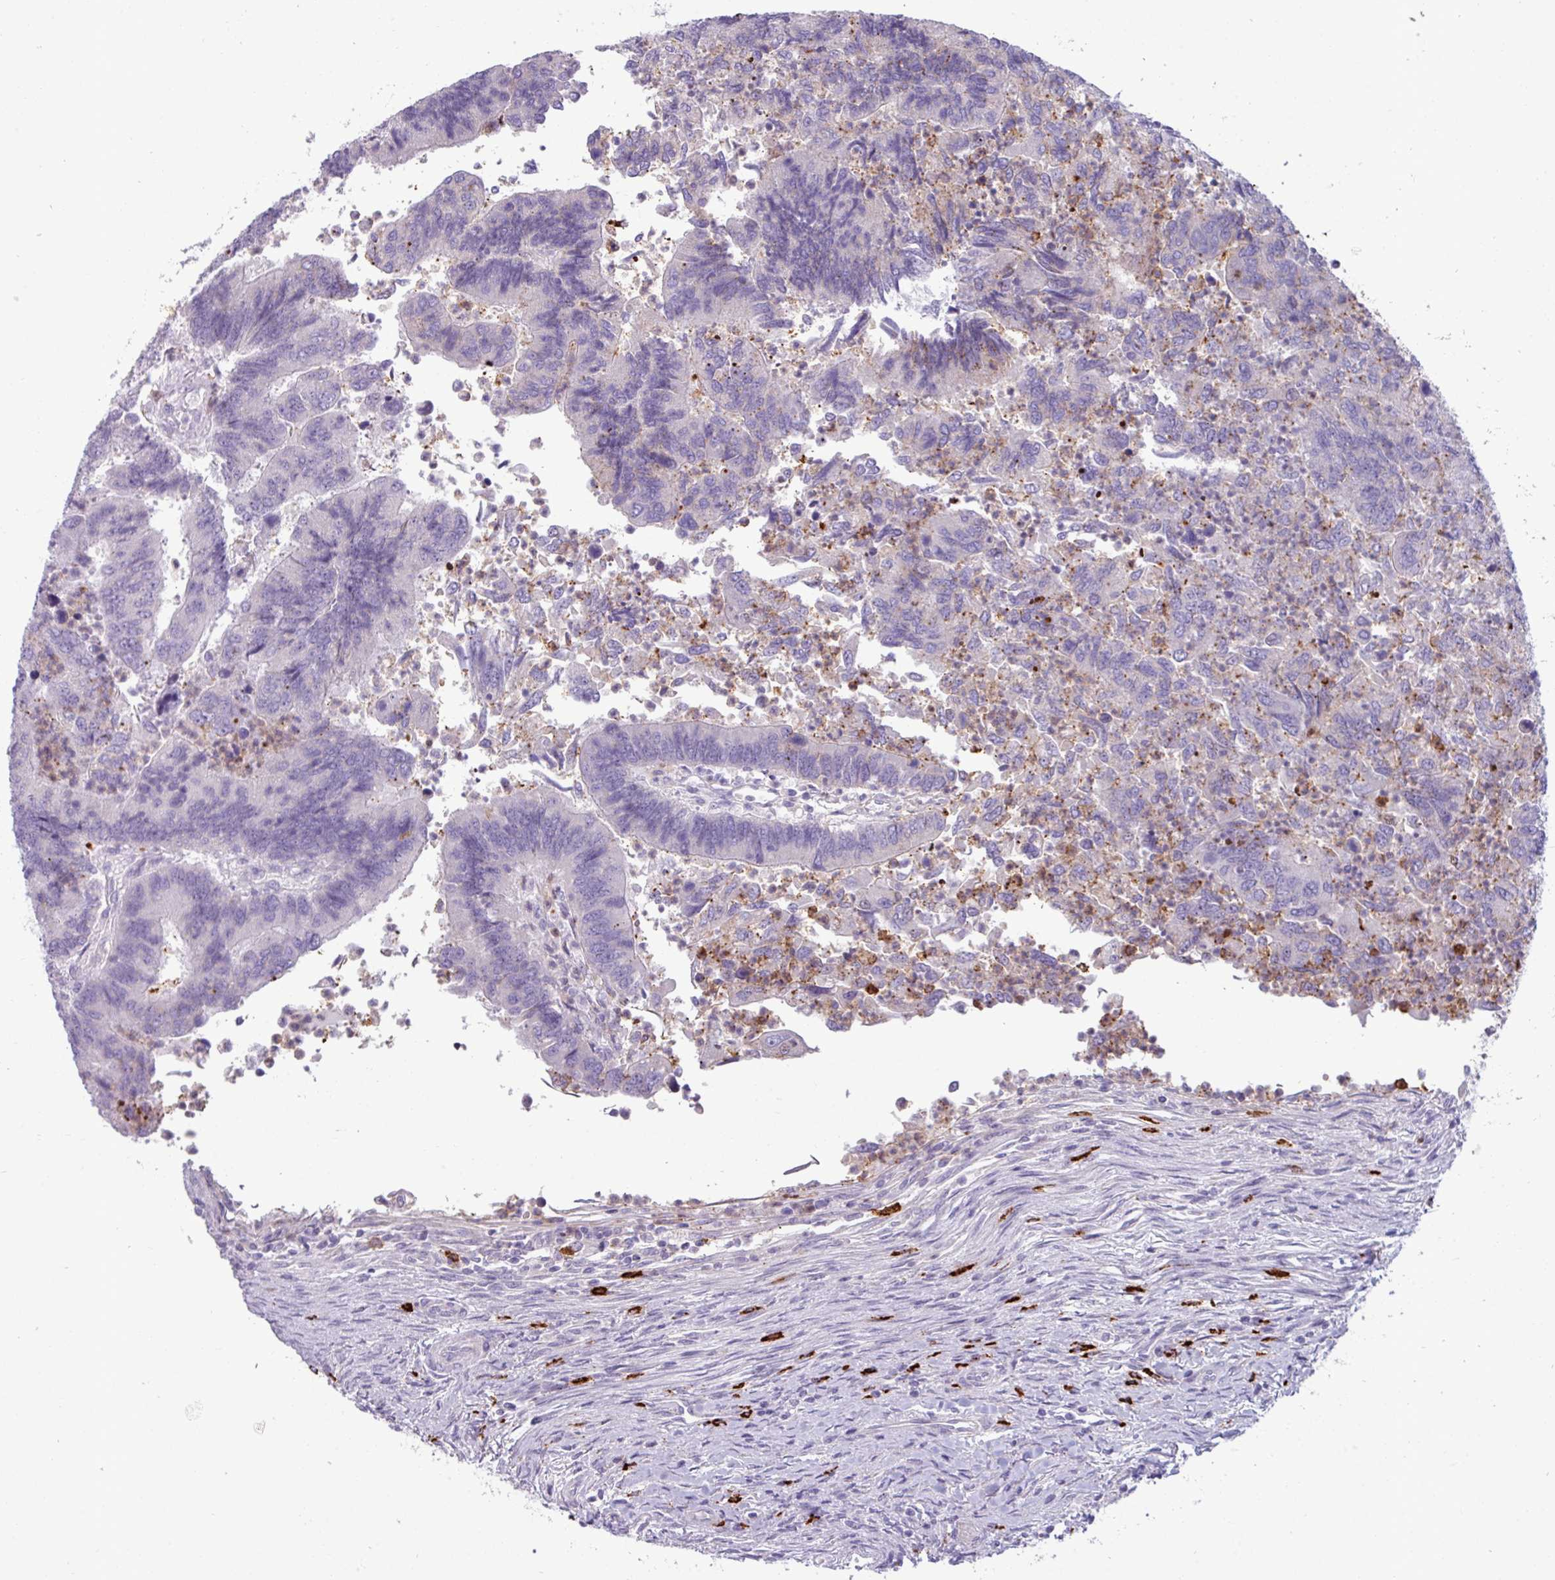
{"staining": {"intensity": "negative", "quantity": "none", "location": "none"}, "tissue": "colorectal cancer", "cell_type": "Tumor cells", "image_type": "cancer", "snomed": [{"axis": "morphology", "description": "Adenocarcinoma, NOS"}, {"axis": "topography", "description": "Colon"}], "caption": "Immunohistochemical staining of human colorectal adenocarcinoma exhibits no significant positivity in tumor cells.", "gene": "TRIM39", "patient": {"sex": "female", "age": 67}}